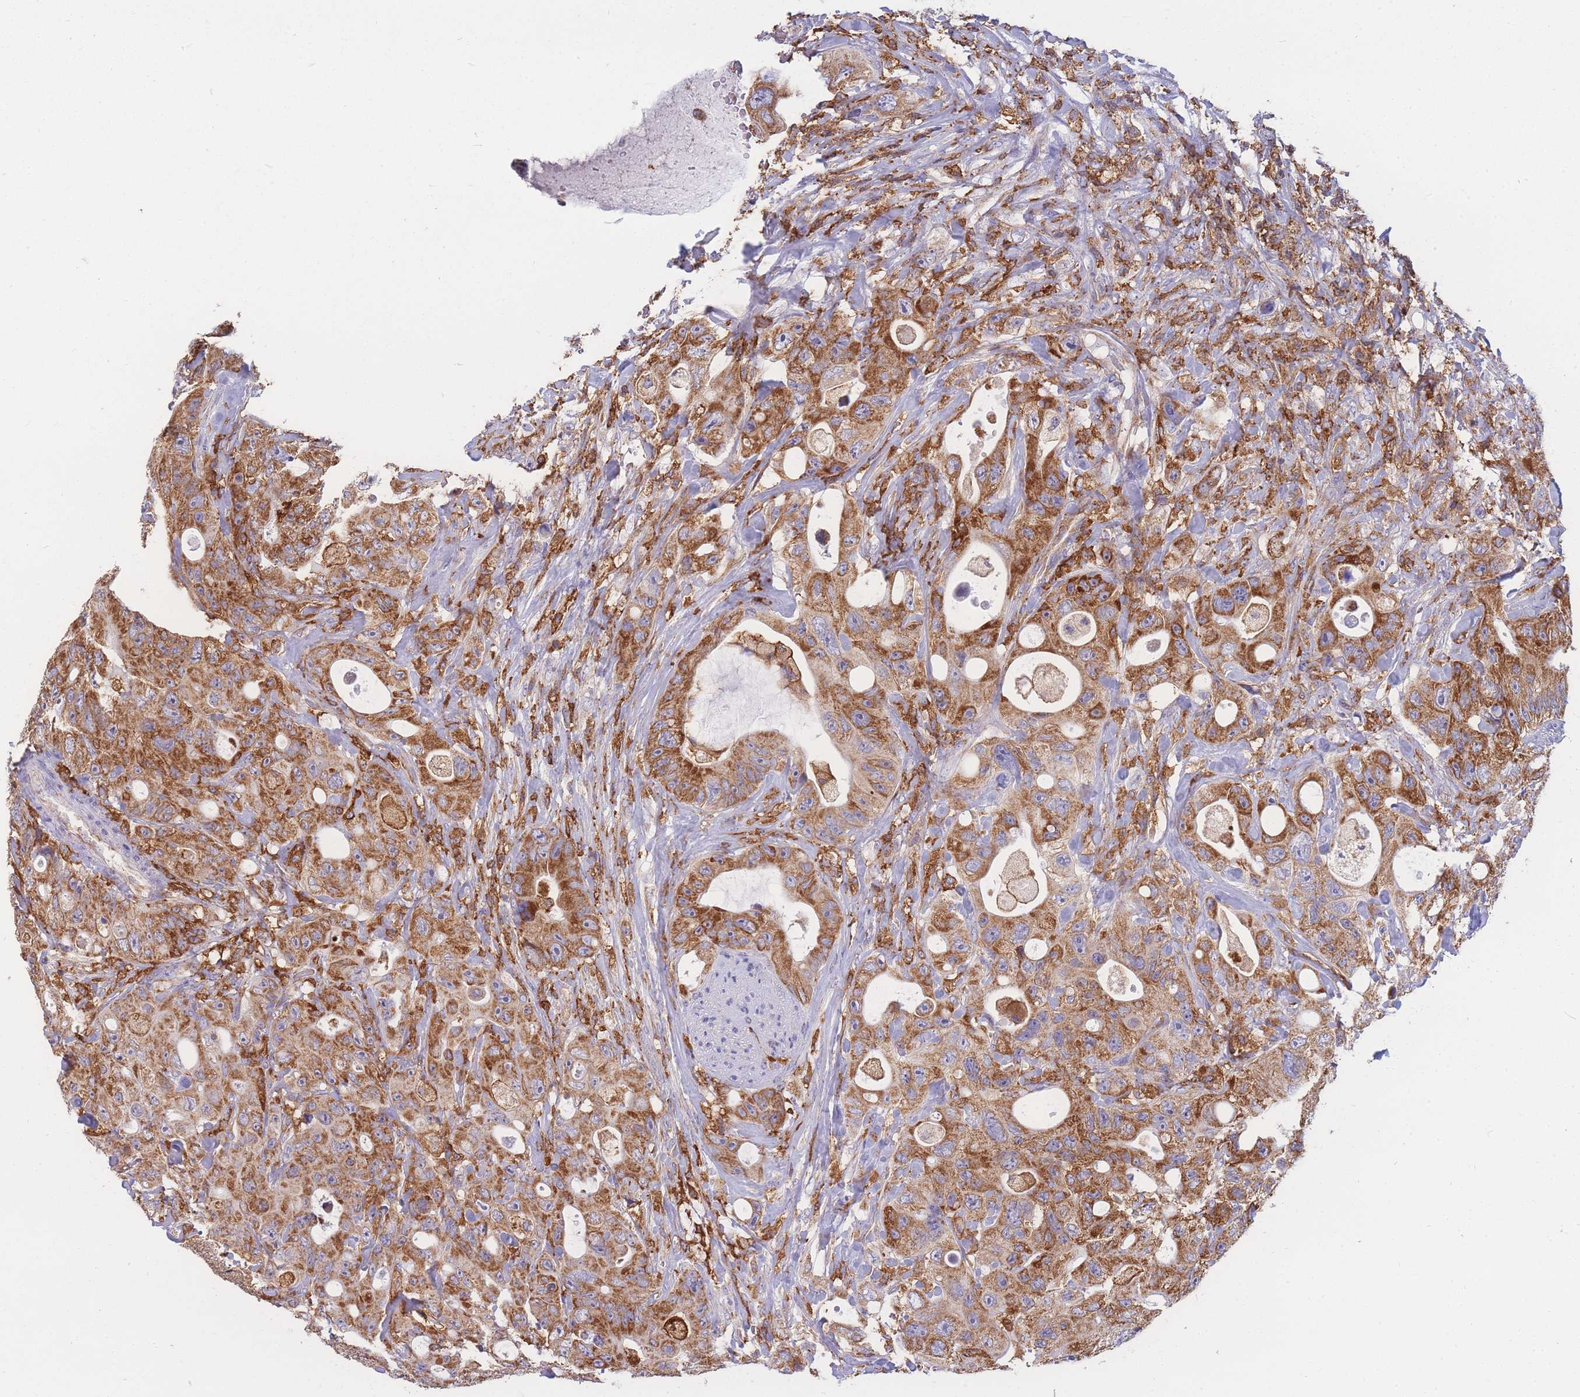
{"staining": {"intensity": "moderate", "quantity": ">75%", "location": "cytoplasmic/membranous"}, "tissue": "colorectal cancer", "cell_type": "Tumor cells", "image_type": "cancer", "snomed": [{"axis": "morphology", "description": "Adenocarcinoma, NOS"}, {"axis": "topography", "description": "Colon"}], "caption": "Immunohistochemistry (IHC) of human adenocarcinoma (colorectal) exhibits medium levels of moderate cytoplasmic/membranous staining in approximately >75% of tumor cells.", "gene": "MRPL54", "patient": {"sex": "female", "age": 46}}